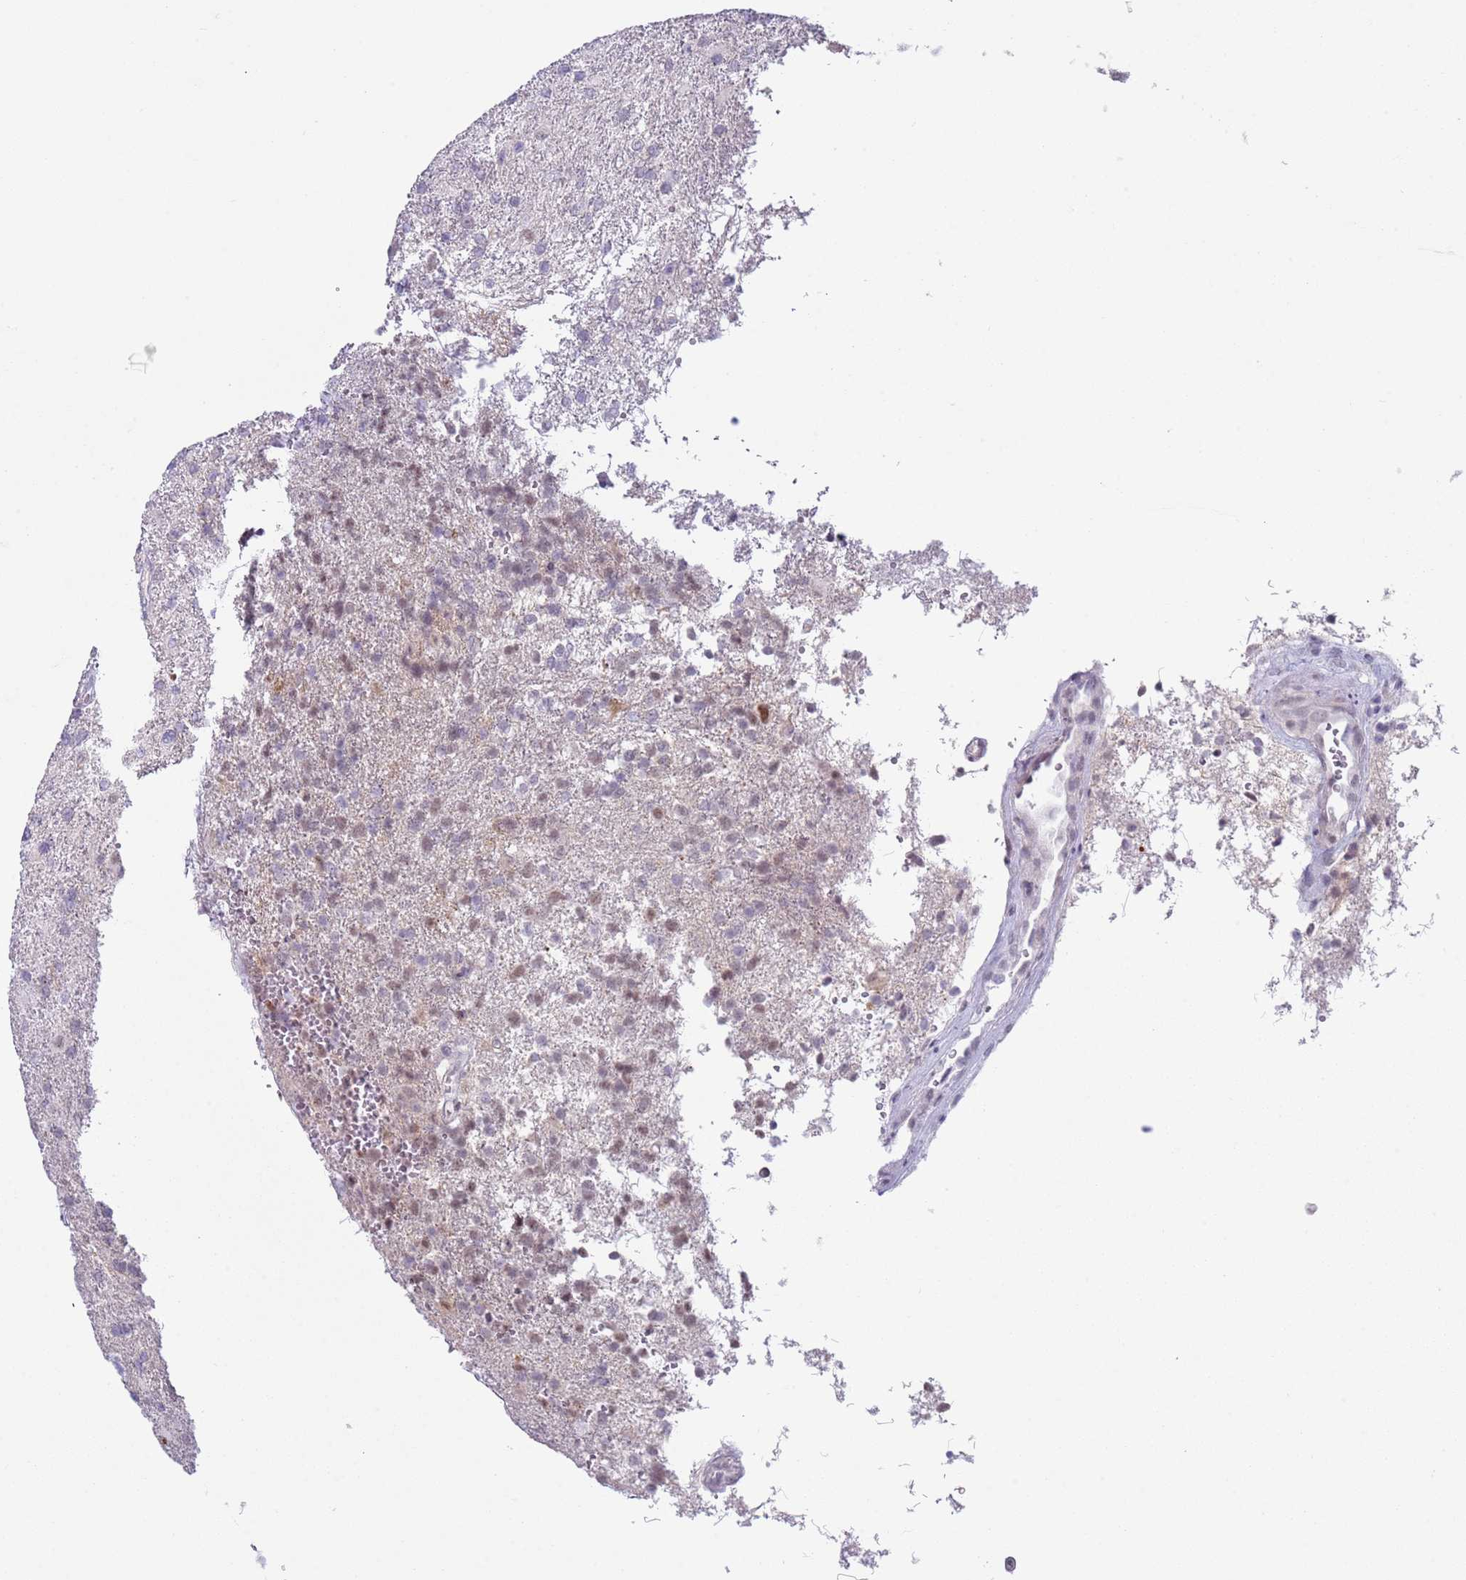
{"staining": {"intensity": "negative", "quantity": "none", "location": "none"}, "tissue": "glioma", "cell_type": "Tumor cells", "image_type": "cancer", "snomed": [{"axis": "morphology", "description": "Glioma, malignant, High grade"}, {"axis": "topography", "description": "Brain"}], "caption": "A photomicrograph of human glioma is negative for staining in tumor cells. Nuclei are stained in blue.", "gene": "NPAP1", "patient": {"sex": "male", "age": 56}}